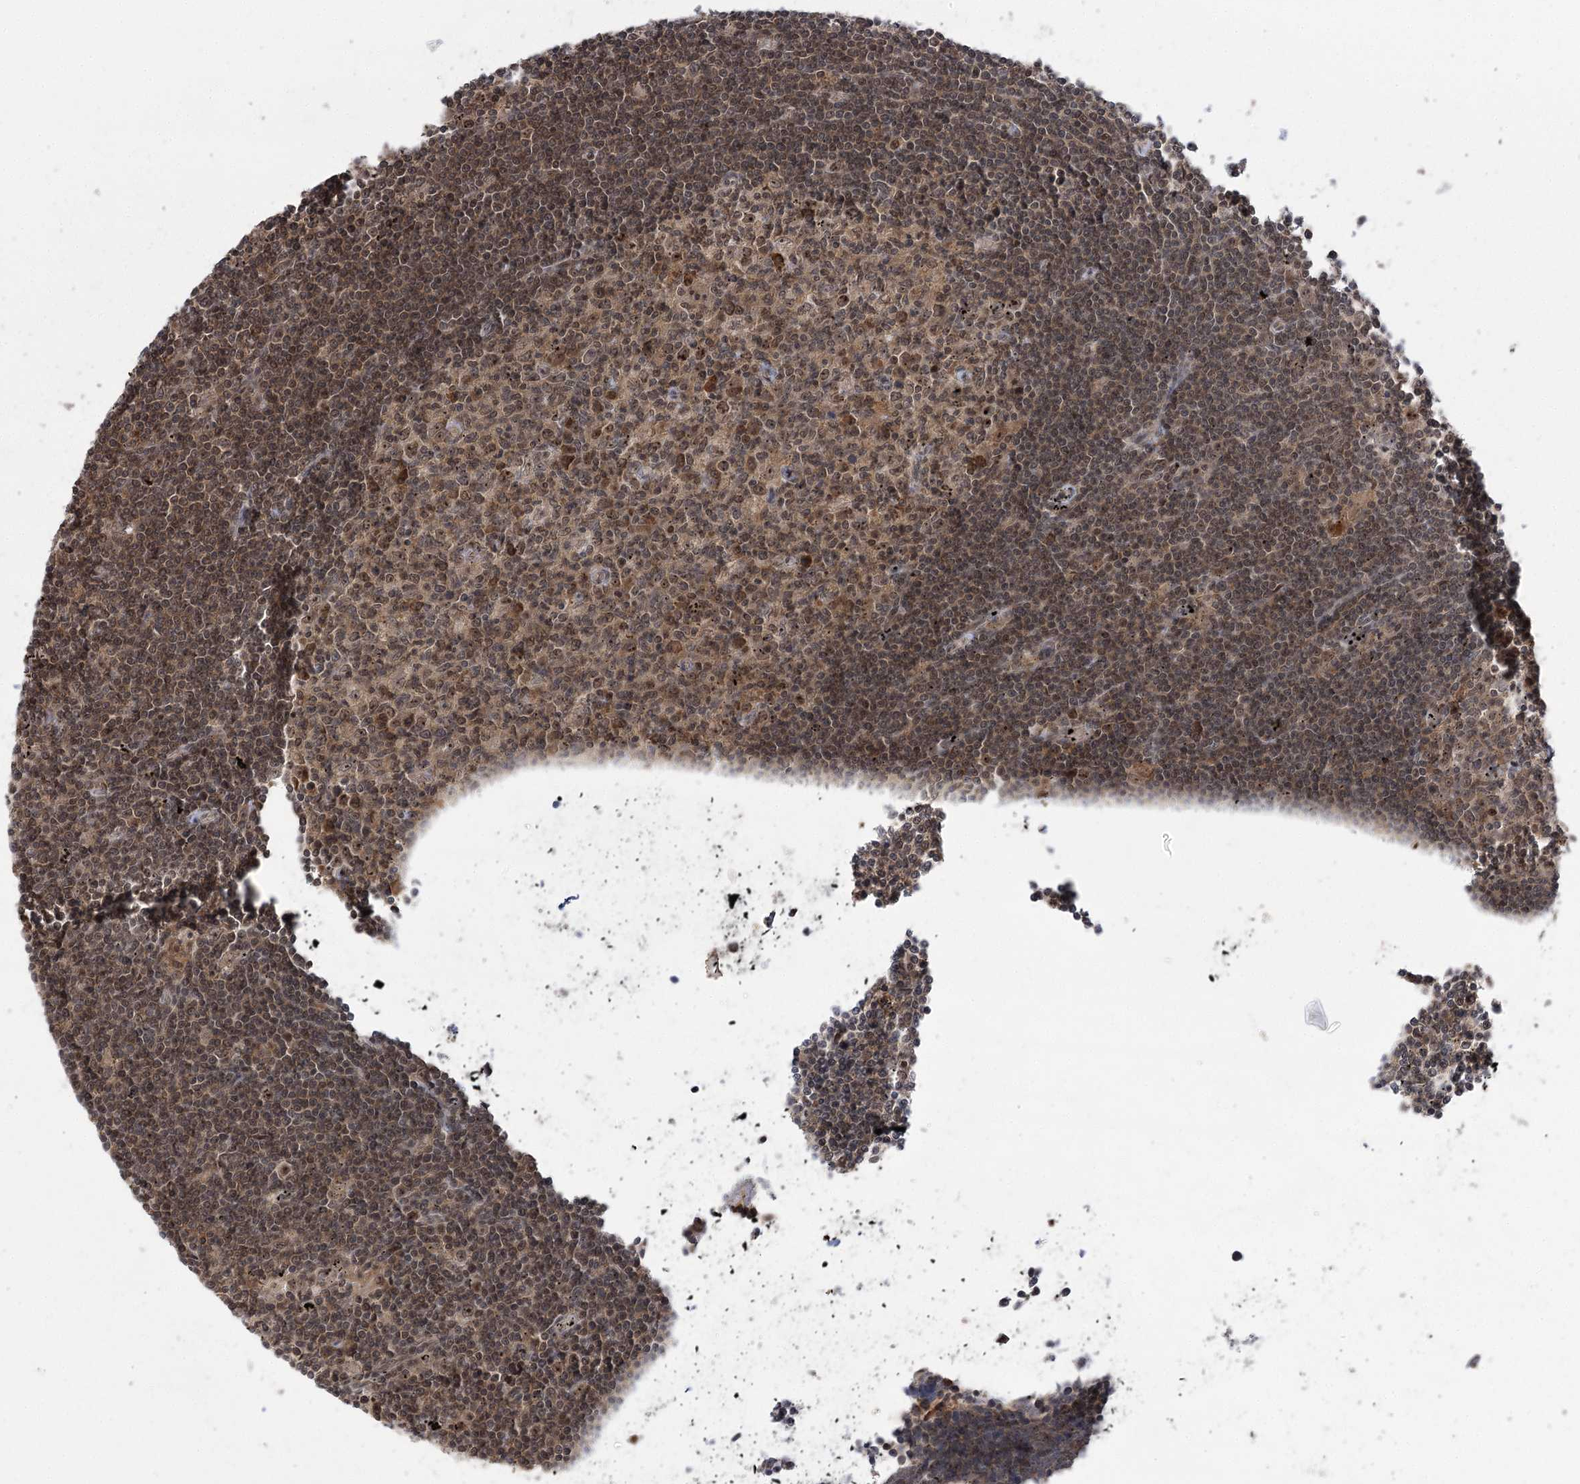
{"staining": {"intensity": "moderate", "quantity": ">75%", "location": "nuclear"}, "tissue": "lymphoma", "cell_type": "Tumor cells", "image_type": "cancer", "snomed": [{"axis": "morphology", "description": "Malignant lymphoma, non-Hodgkin's type, Low grade"}, {"axis": "topography", "description": "Spleen"}], "caption": "Moderate nuclear staining is identified in approximately >75% of tumor cells in lymphoma. (IHC, brightfield microscopy, high magnification).", "gene": "SERGEF", "patient": {"sex": "male", "age": 76}}